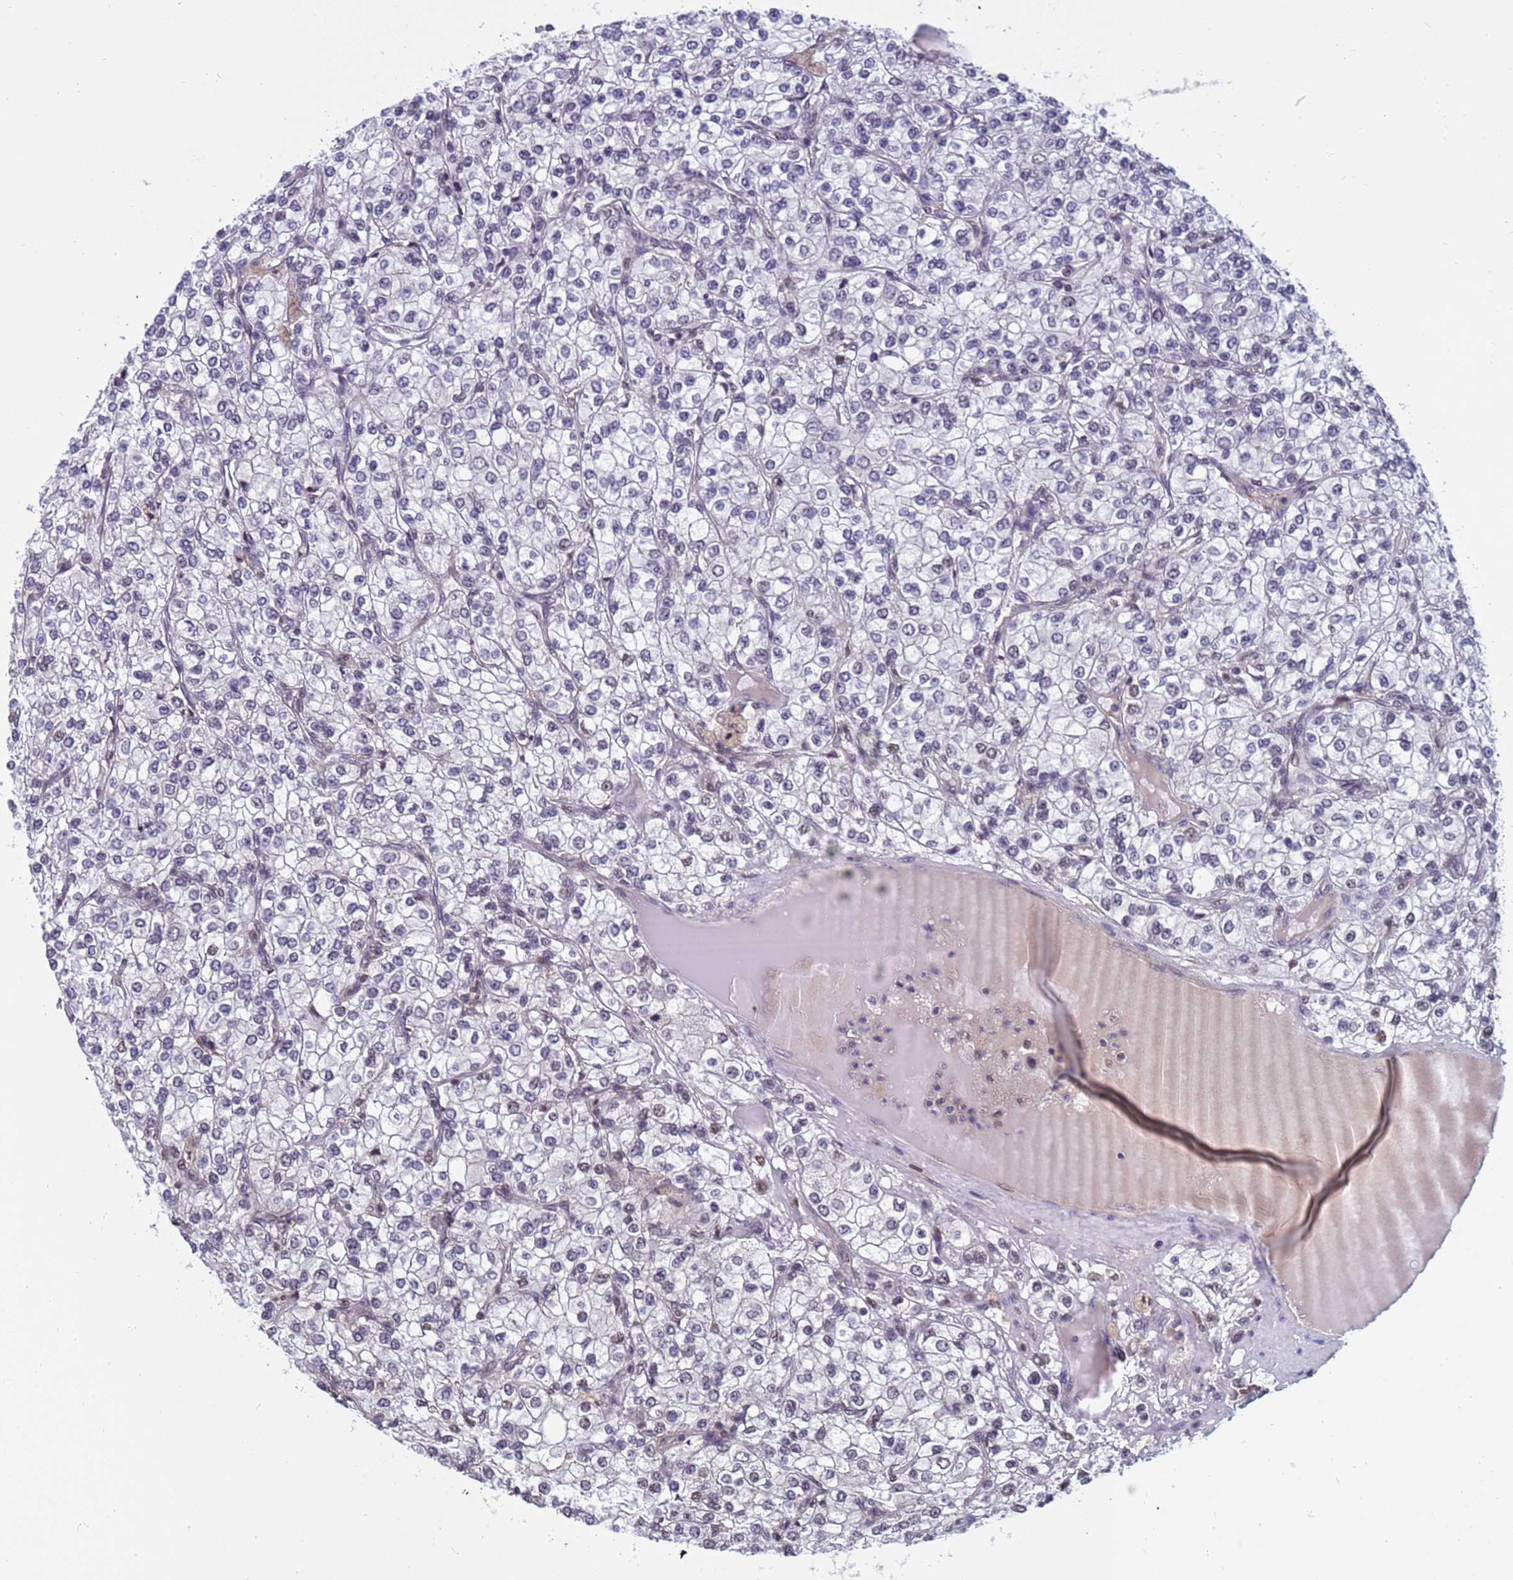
{"staining": {"intensity": "negative", "quantity": "none", "location": "none"}, "tissue": "renal cancer", "cell_type": "Tumor cells", "image_type": "cancer", "snomed": [{"axis": "morphology", "description": "Adenocarcinoma, NOS"}, {"axis": "topography", "description": "Kidney"}], "caption": "DAB immunohistochemical staining of human renal cancer (adenocarcinoma) exhibits no significant positivity in tumor cells.", "gene": "NSL1", "patient": {"sex": "male", "age": 80}}